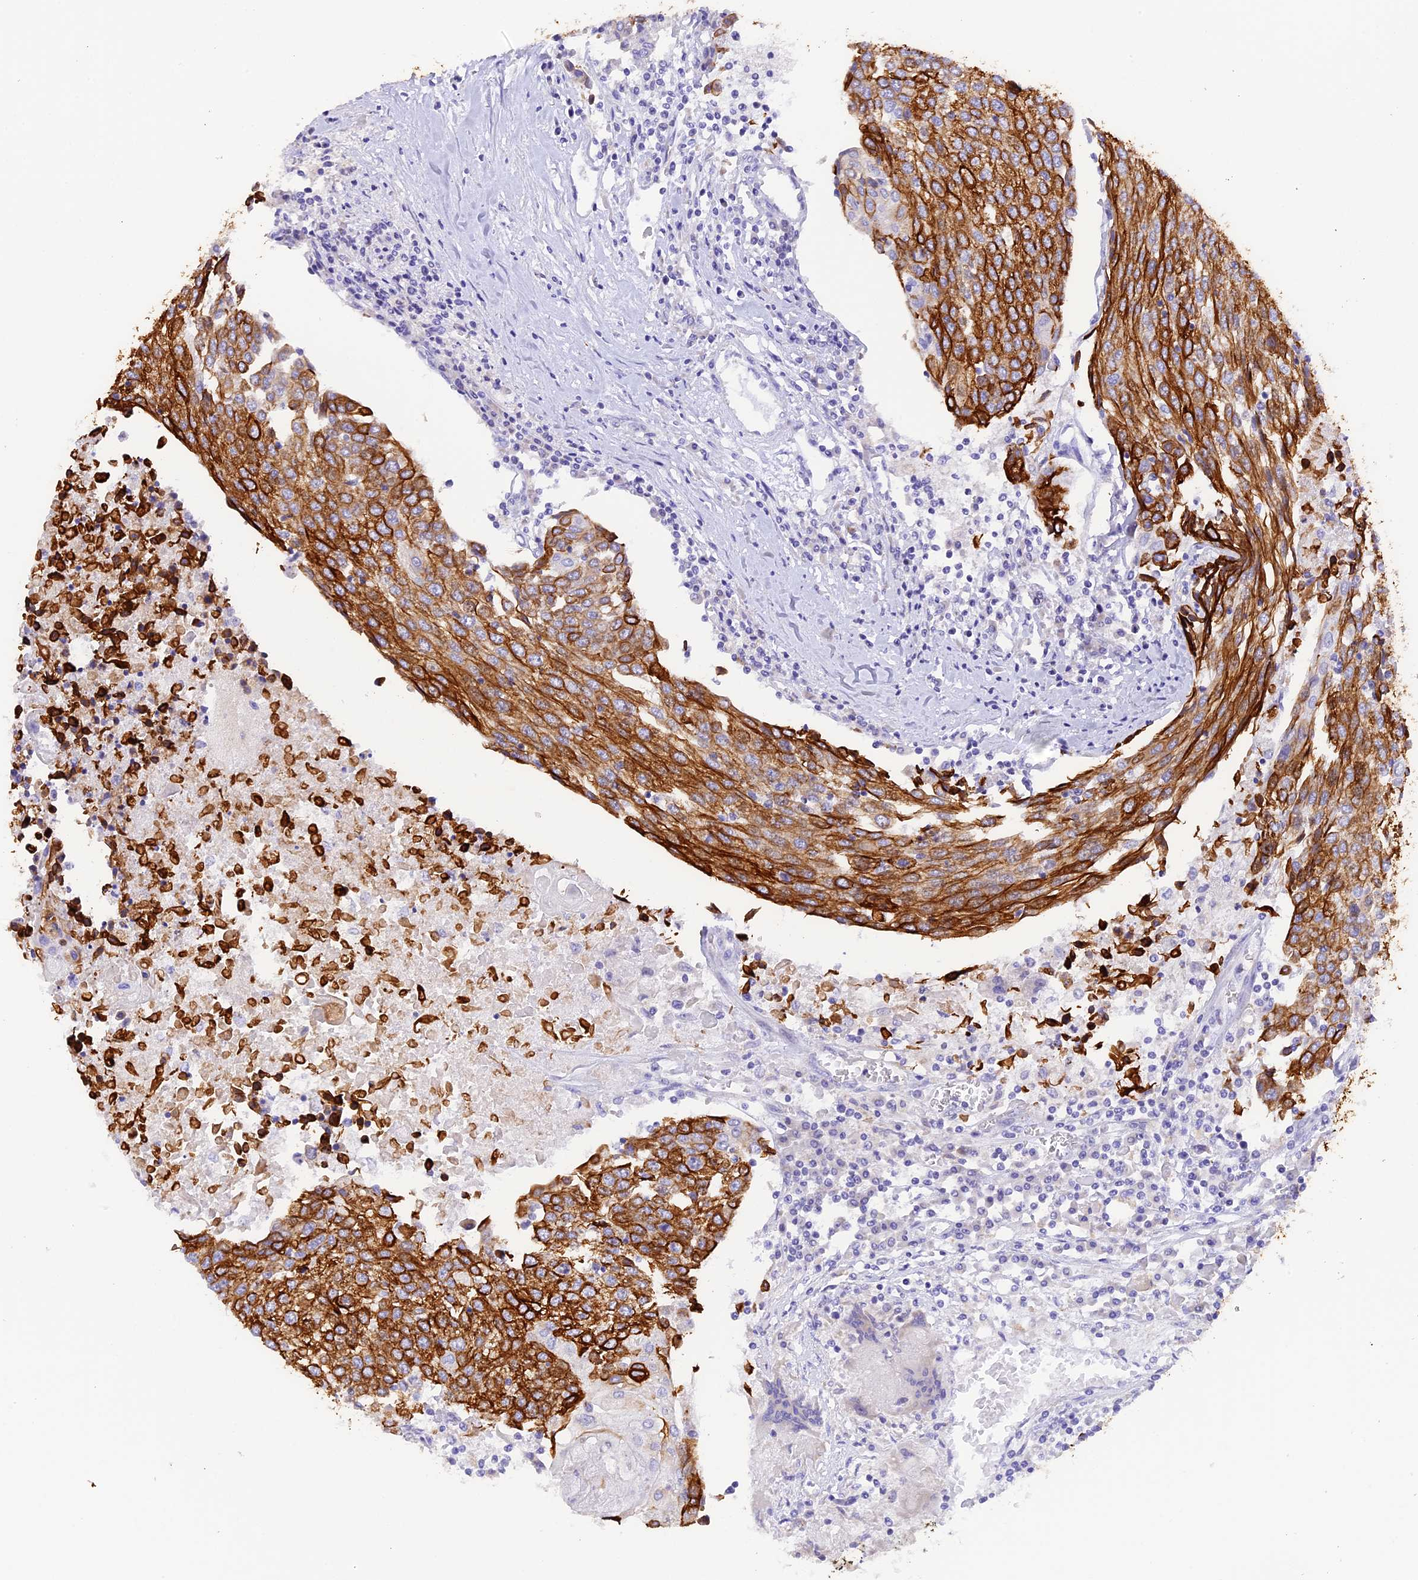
{"staining": {"intensity": "strong", "quantity": ">75%", "location": "cytoplasmic/membranous"}, "tissue": "urothelial cancer", "cell_type": "Tumor cells", "image_type": "cancer", "snomed": [{"axis": "morphology", "description": "Urothelial carcinoma, High grade"}, {"axis": "topography", "description": "Urinary bladder"}], "caption": "High-magnification brightfield microscopy of urothelial carcinoma (high-grade) stained with DAB (brown) and counterstained with hematoxylin (blue). tumor cells exhibit strong cytoplasmic/membranous staining is seen in about>75% of cells. (brown staining indicates protein expression, while blue staining denotes nuclei).", "gene": "PKIA", "patient": {"sex": "female", "age": 85}}